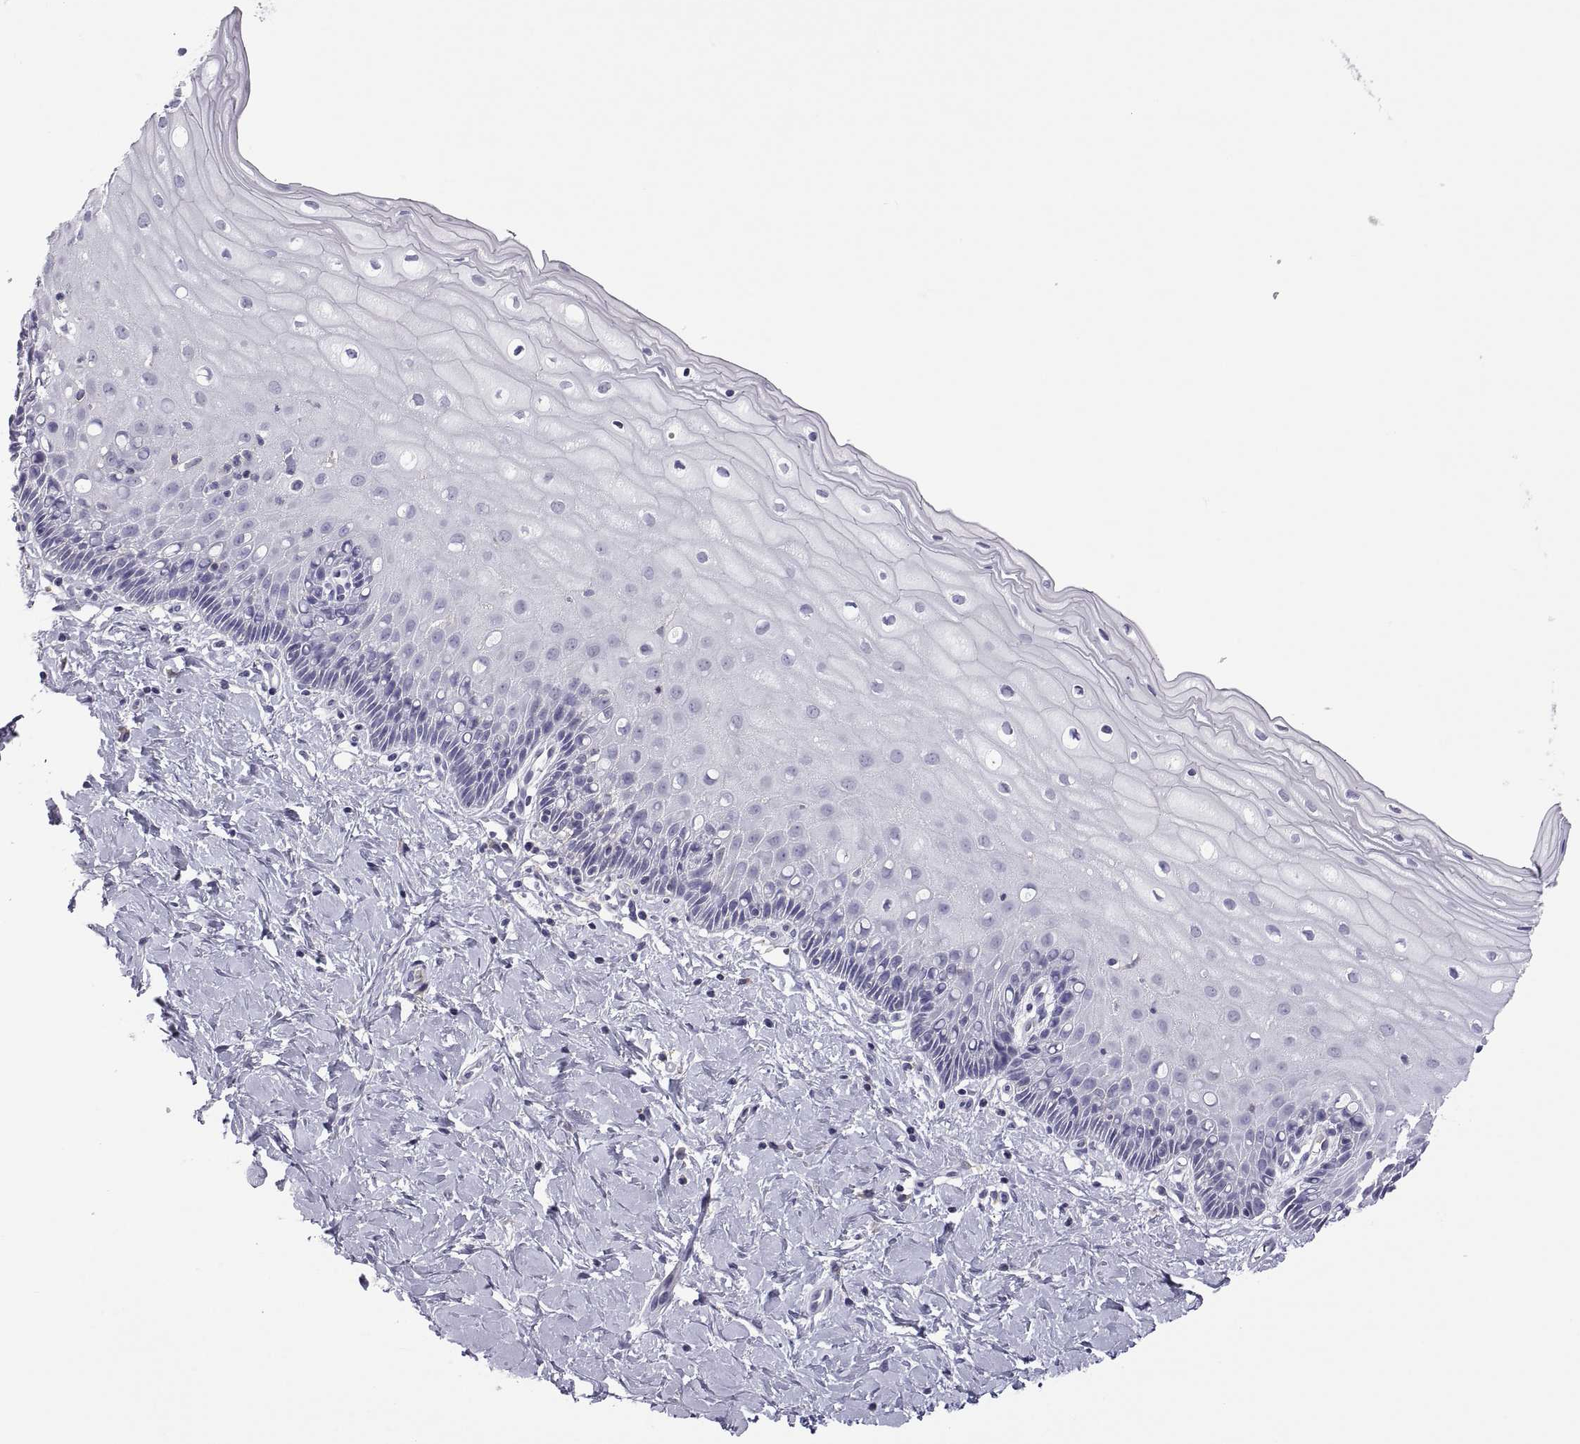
{"staining": {"intensity": "negative", "quantity": "none", "location": "none"}, "tissue": "cervix", "cell_type": "Glandular cells", "image_type": "normal", "snomed": [{"axis": "morphology", "description": "Normal tissue, NOS"}, {"axis": "topography", "description": "Cervix"}], "caption": "Immunohistochemistry photomicrograph of benign human cervix stained for a protein (brown), which demonstrates no expression in glandular cells.", "gene": "RGS19", "patient": {"sex": "female", "age": 37}}